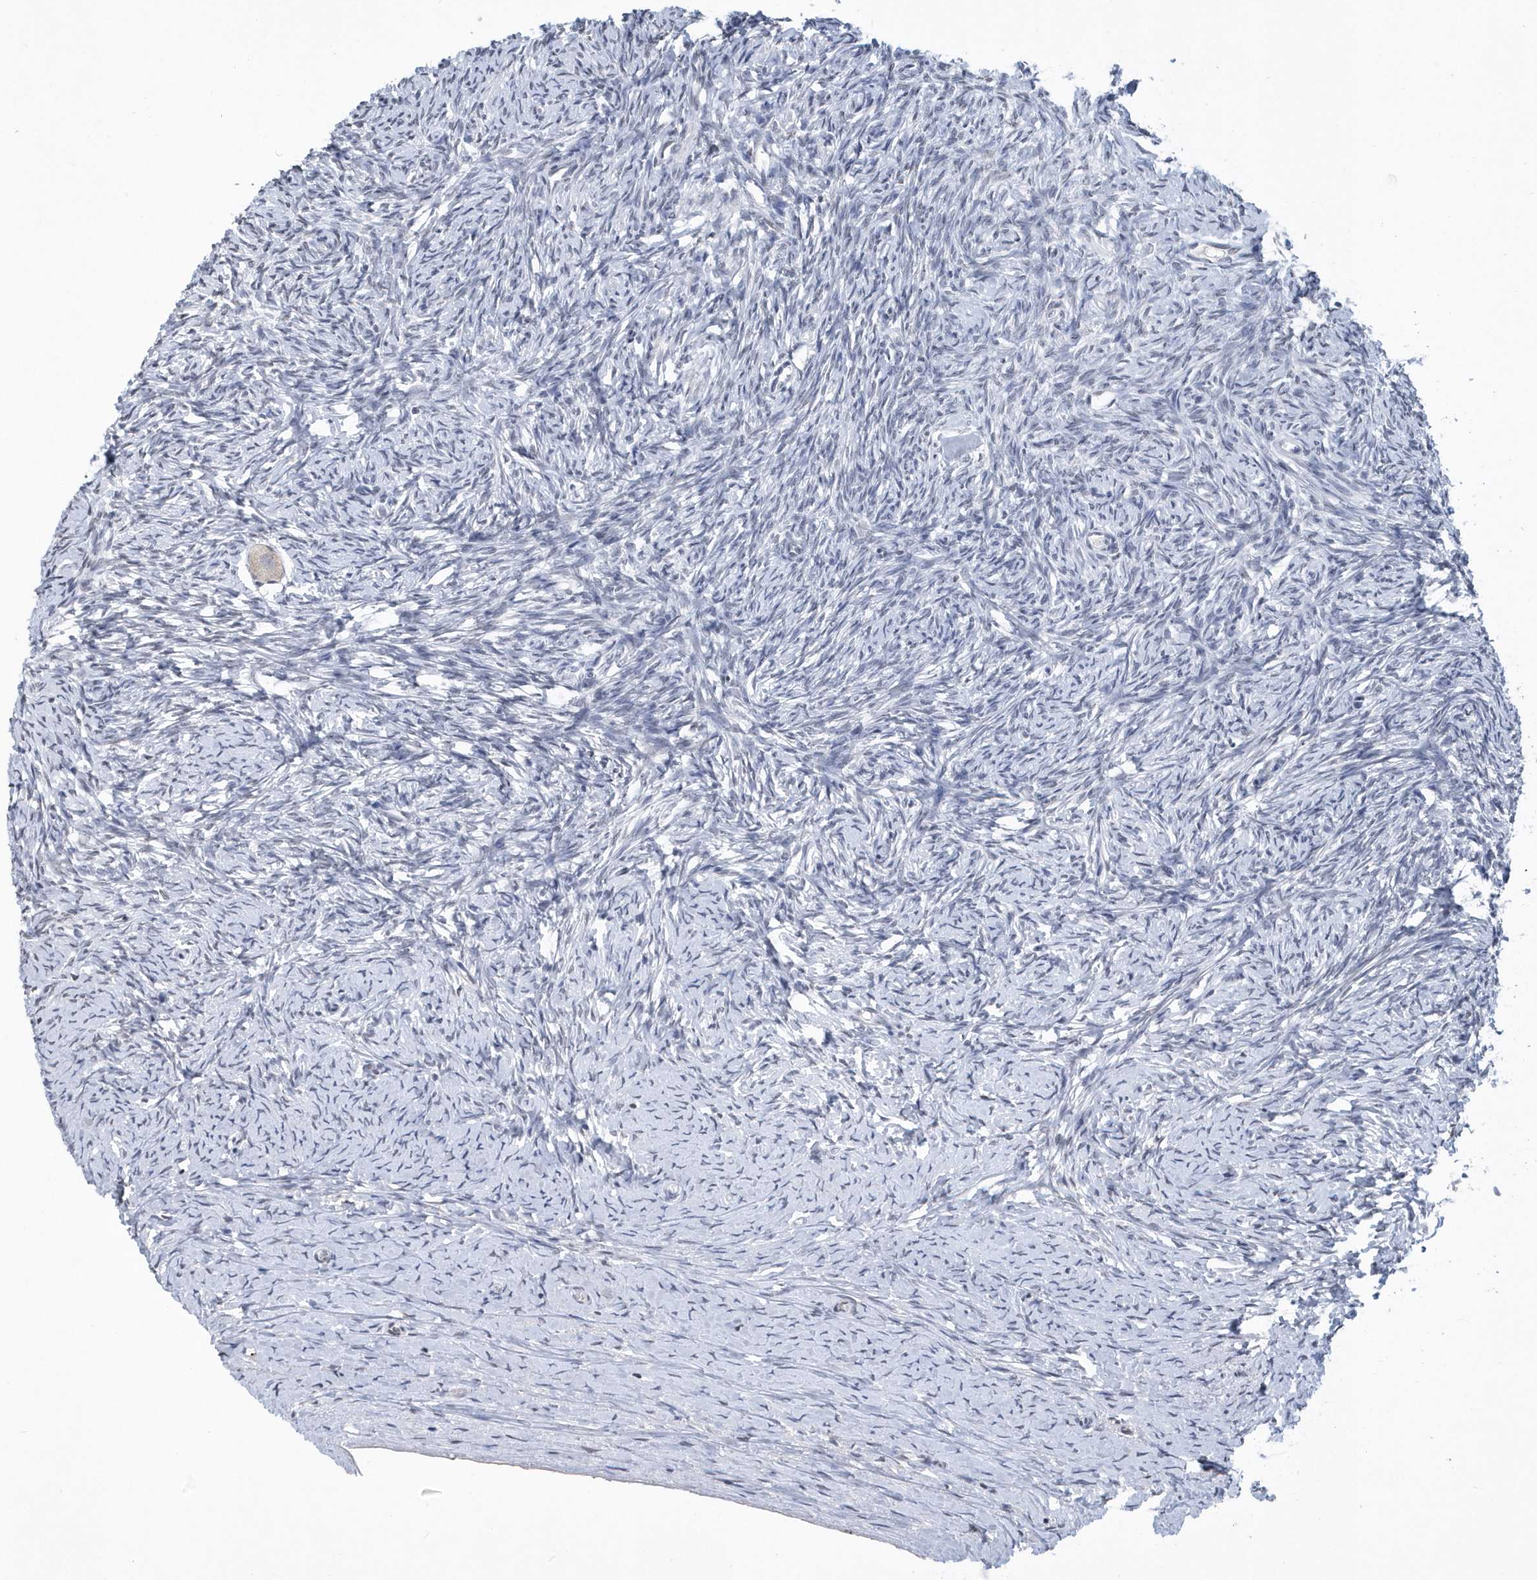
{"staining": {"intensity": "negative", "quantity": "none", "location": "none"}, "tissue": "ovary", "cell_type": "Ovarian stroma cells", "image_type": "normal", "snomed": [{"axis": "morphology", "description": "Normal tissue, NOS"}, {"axis": "morphology", "description": "Developmental malformation"}, {"axis": "topography", "description": "Ovary"}], "caption": "Micrograph shows no protein positivity in ovarian stroma cells of benign ovary. The staining was performed using DAB (3,3'-diaminobenzidine) to visualize the protein expression in brown, while the nuclei were stained in blue with hematoxylin (Magnification: 20x).", "gene": "VWA5B2", "patient": {"sex": "female", "age": 39}}